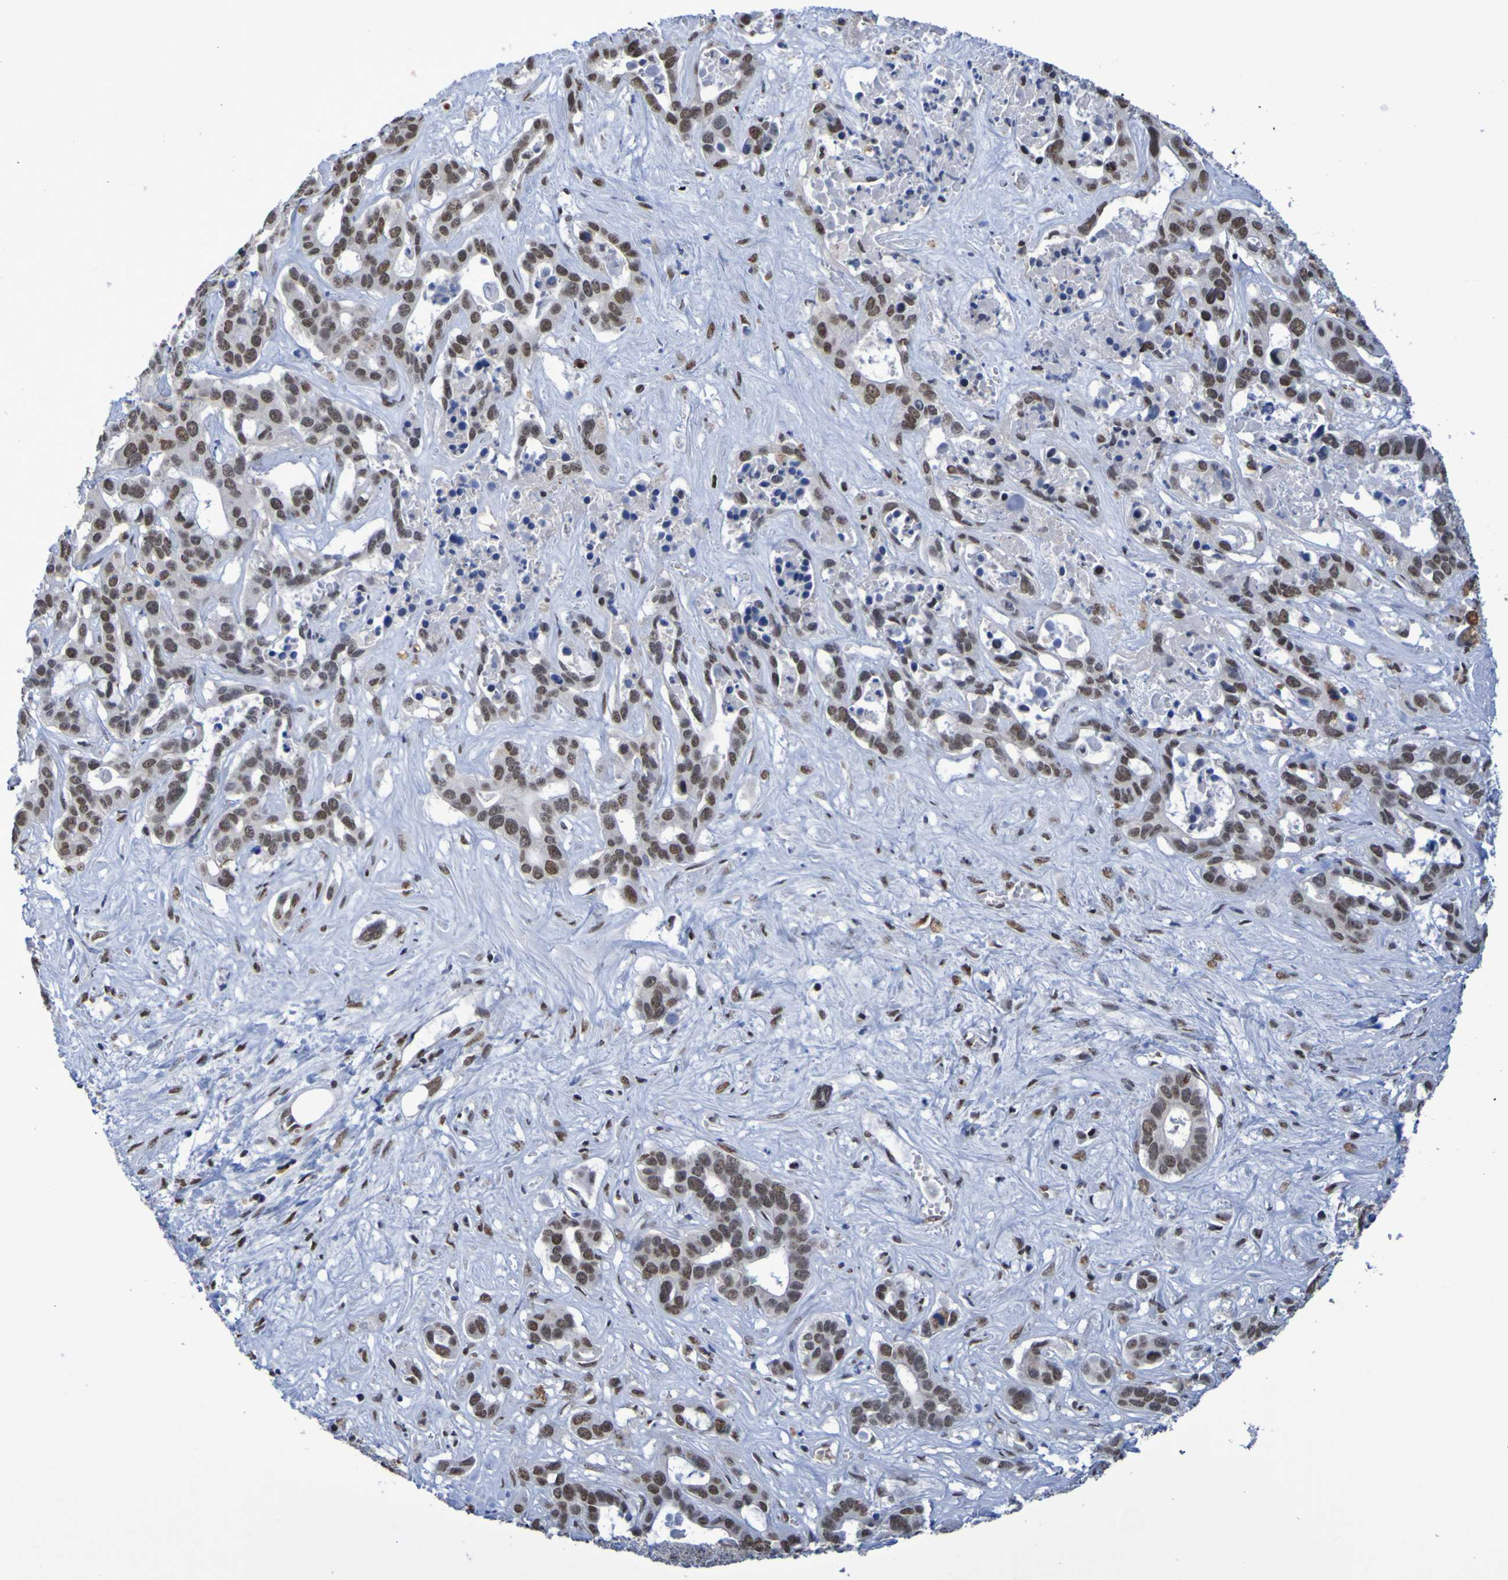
{"staining": {"intensity": "strong", "quantity": ">75%", "location": "nuclear"}, "tissue": "liver cancer", "cell_type": "Tumor cells", "image_type": "cancer", "snomed": [{"axis": "morphology", "description": "Cholangiocarcinoma"}, {"axis": "topography", "description": "Liver"}], "caption": "Liver cancer (cholangiocarcinoma) stained with DAB (3,3'-diaminobenzidine) immunohistochemistry (IHC) reveals high levels of strong nuclear staining in approximately >75% of tumor cells.", "gene": "MRTFB", "patient": {"sex": "female", "age": 65}}